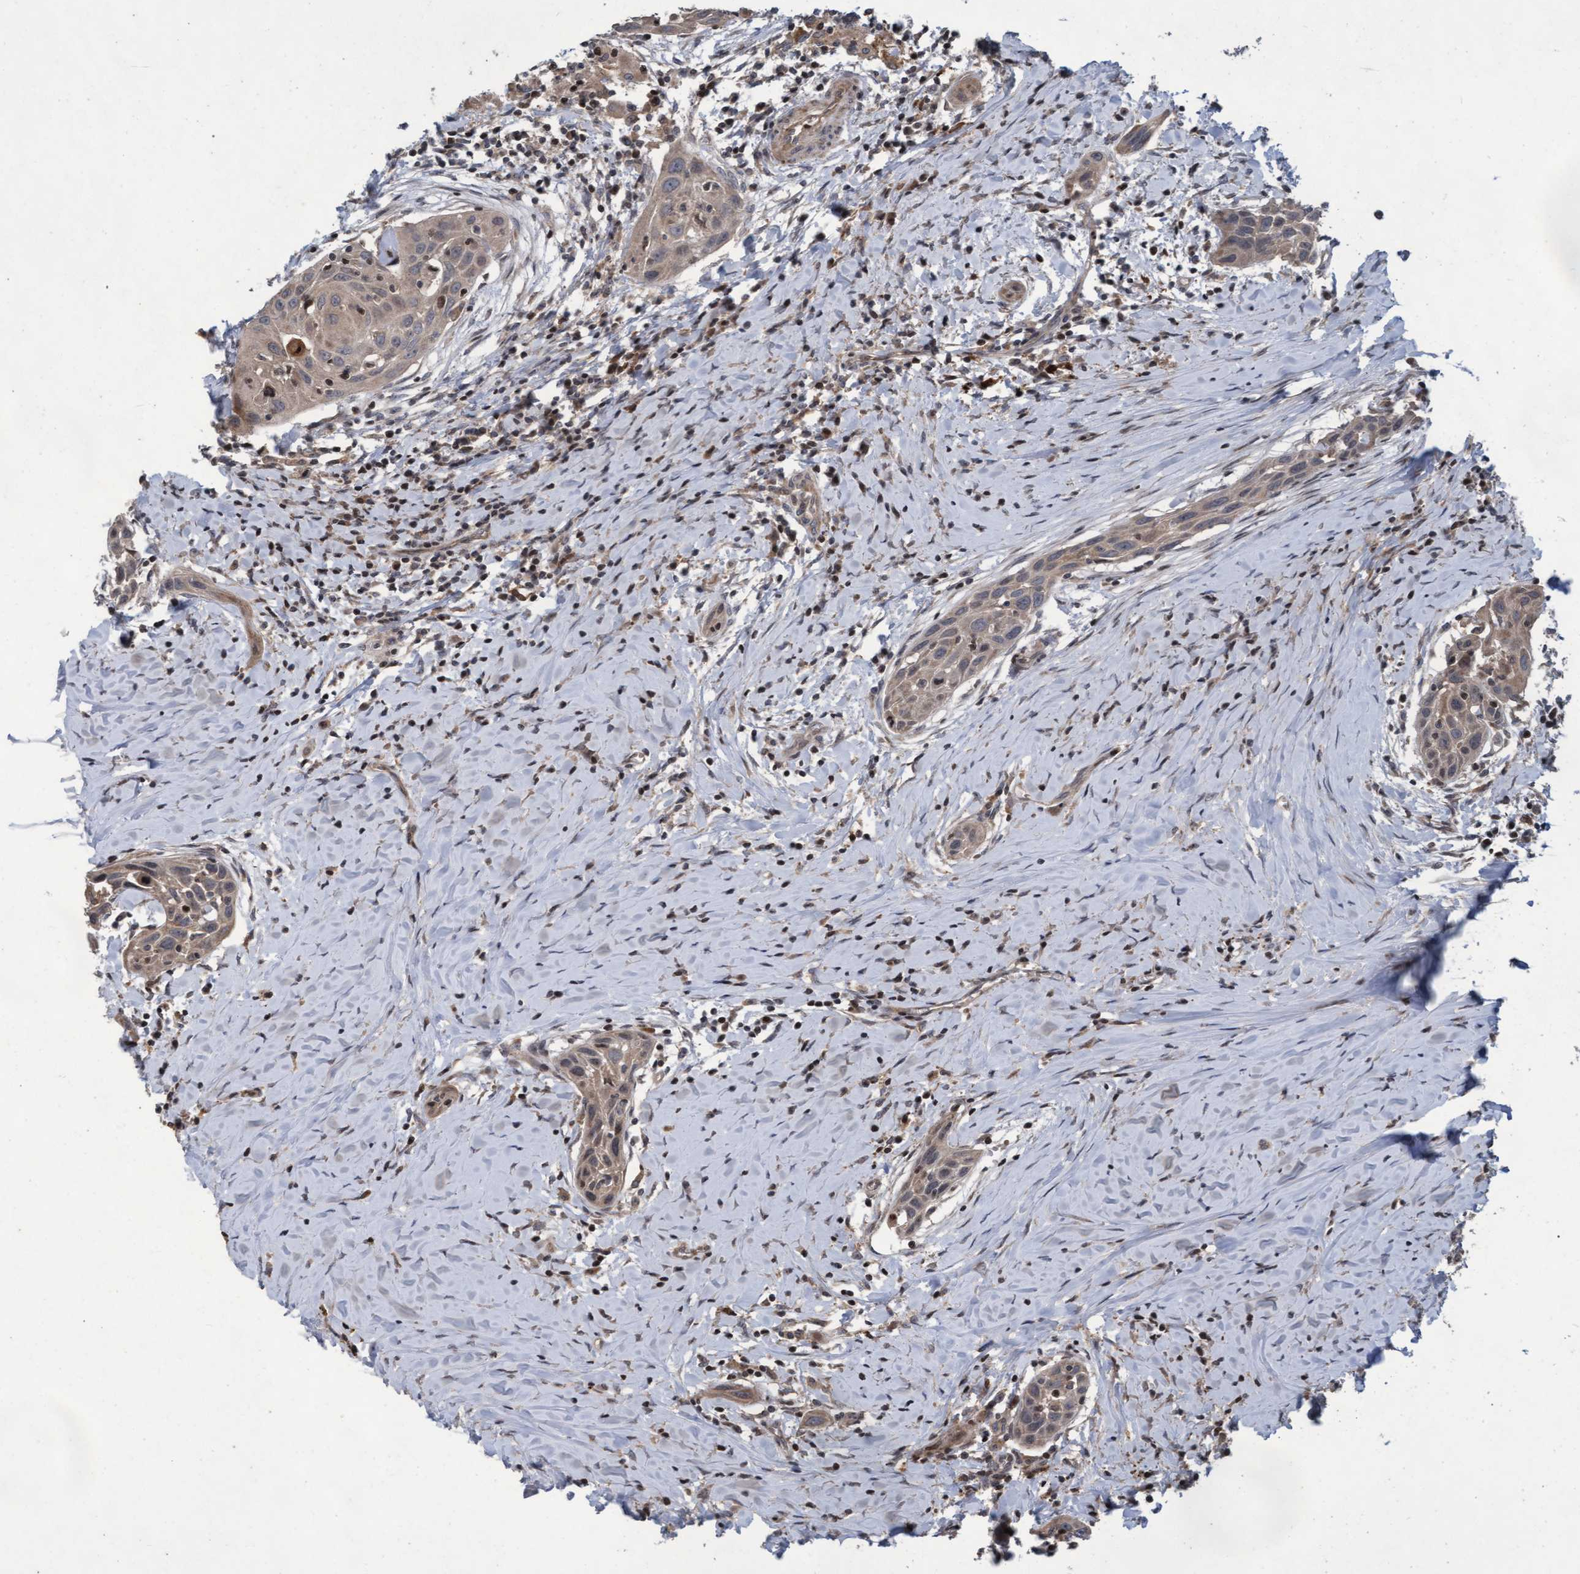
{"staining": {"intensity": "weak", "quantity": ">75%", "location": "cytoplasmic/membranous"}, "tissue": "head and neck cancer", "cell_type": "Tumor cells", "image_type": "cancer", "snomed": [{"axis": "morphology", "description": "Squamous cell carcinoma, NOS"}, {"axis": "topography", "description": "Oral tissue"}, {"axis": "topography", "description": "Head-Neck"}], "caption": "Weak cytoplasmic/membranous expression for a protein is present in approximately >75% of tumor cells of squamous cell carcinoma (head and neck) using immunohistochemistry (IHC).", "gene": "KCNC2", "patient": {"sex": "female", "age": 50}}